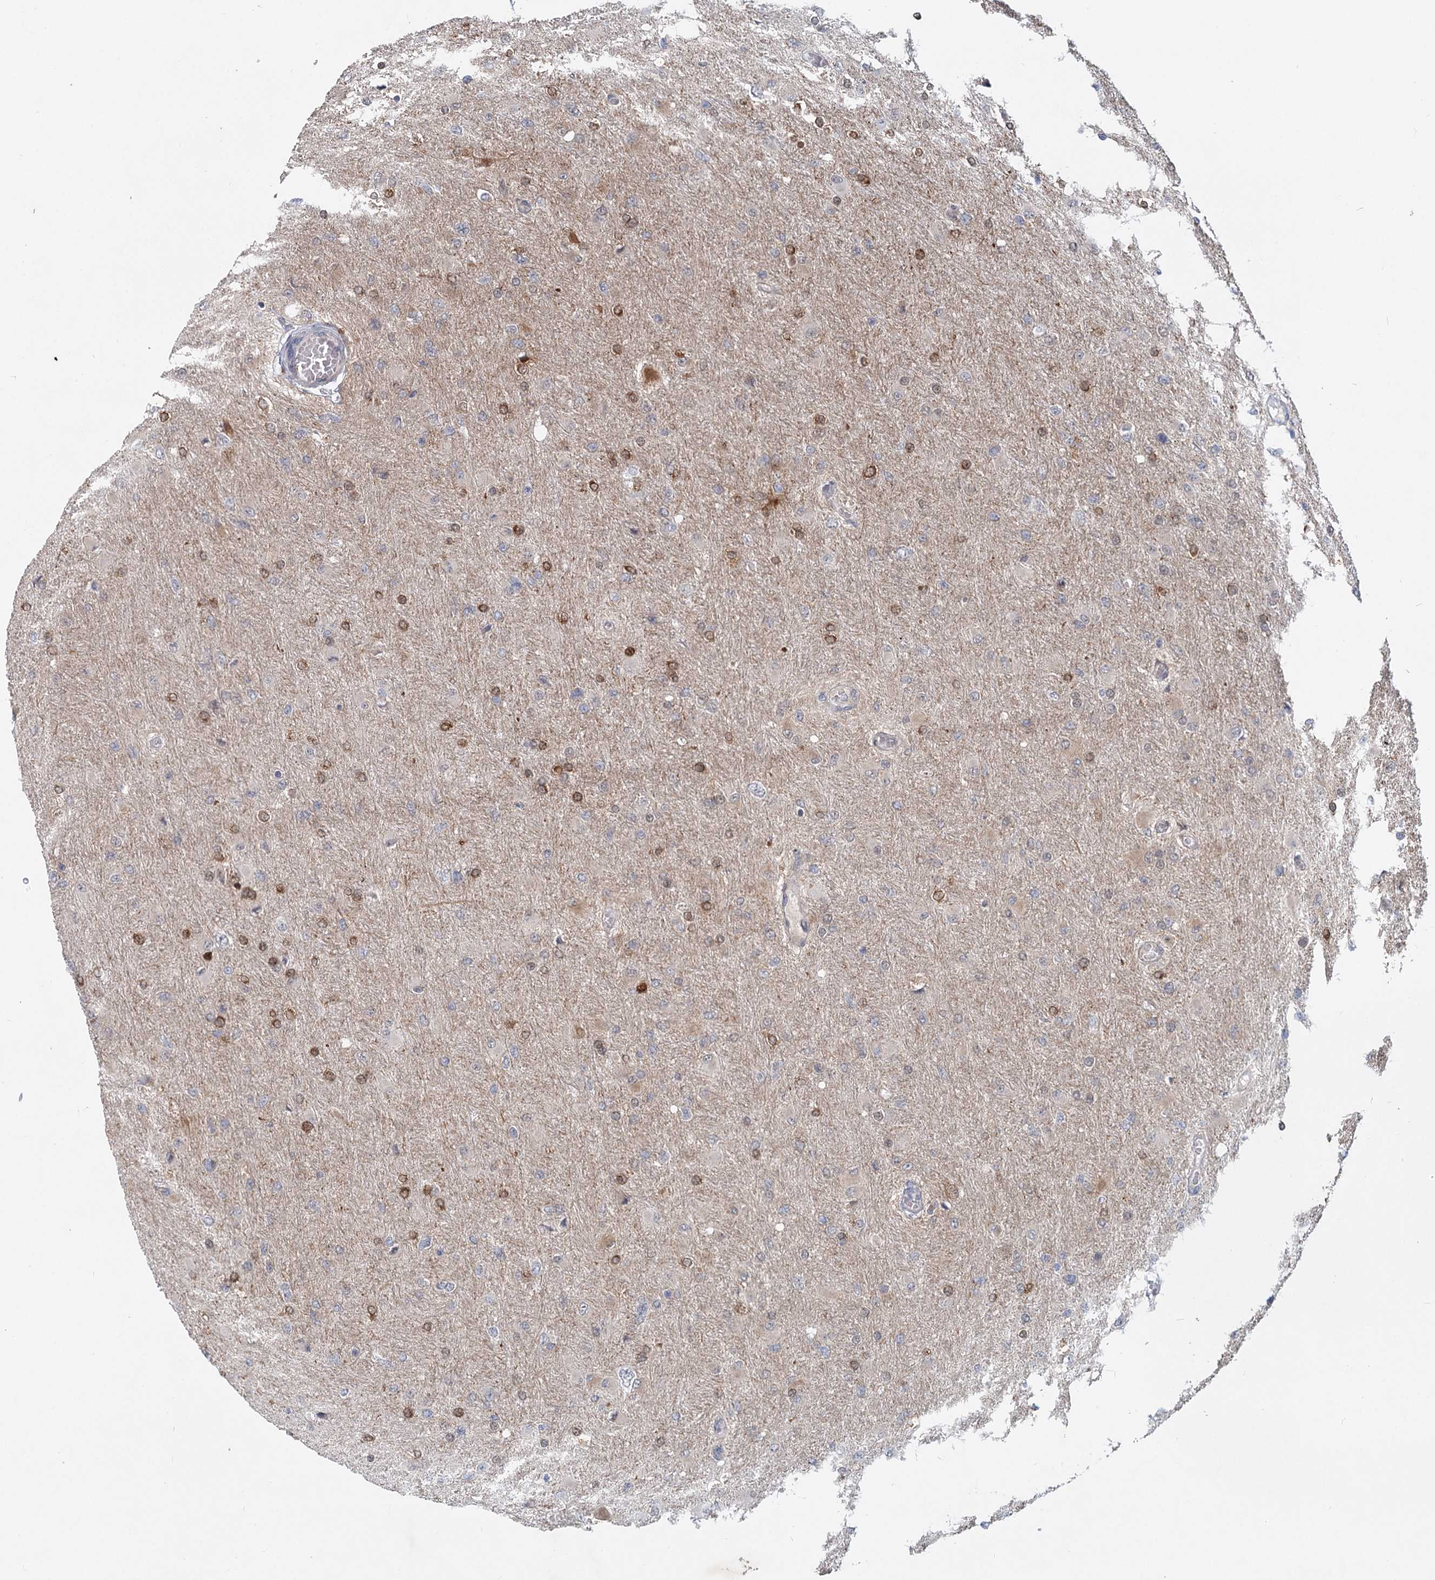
{"staining": {"intensity": "moderate", "quantity": "<25%", "location": "cytoplasmic/membranous,nuclear"}, "tissue": "glioma", "cell_type": "Tumor cells", "image_type": "cancer", "snomed": [{"axis": "morphology", "description": "Glioma, malignant, High grade"}, {"axis": "topography", "description": "Cerebral cortex"}], "caption": "Tumor cells exhibit moderate cytoplasmic/membranous and nuclear expression in approximately <25% of cells in glioma.", "gene": "AP3B1", "patient": {"sex": "female", "age": 36}}